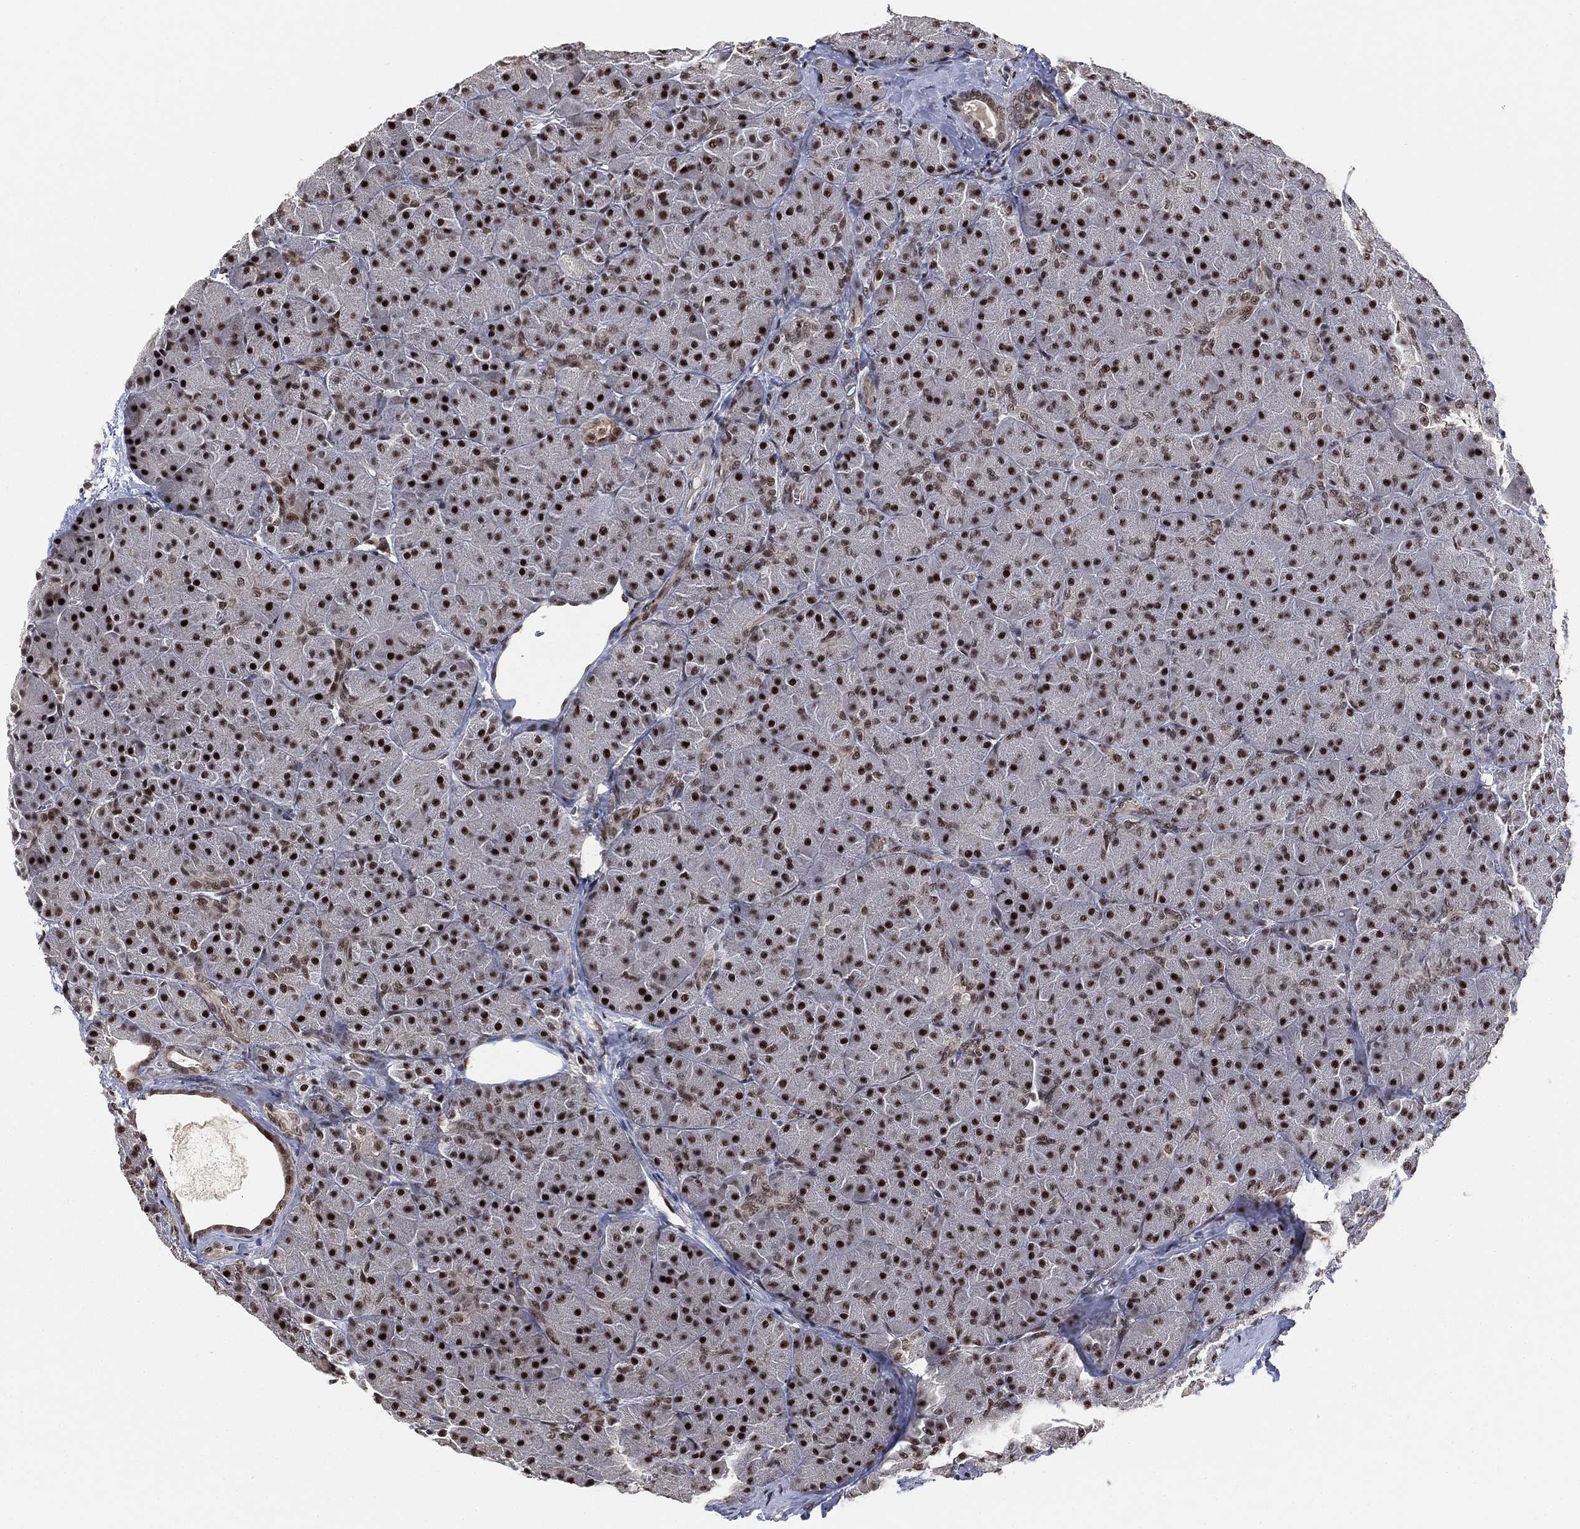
{"staining": {"intensity": "strong", "quantity": ">75%", "location": "nuclear"}, "tissue": "pancreas", "cell_type": "Exocrine glandular cells", "image_type": "normal", "snomed": [{"axis": "morphology", "description": "Normal tissue, NOS"}, {"axis": "topography", "description": "Pancreas"}], "caption": "IHC image of normal pancreas: human pancreas stained using immunohistochemistry exhibits high levels of strong protein expression localized specifically in the nuclear of exocrine glandular cells, appearing as a nuclear brown color.", "gene": "ZSCAN30", "patient": {"sex": "male", "age": 61}}